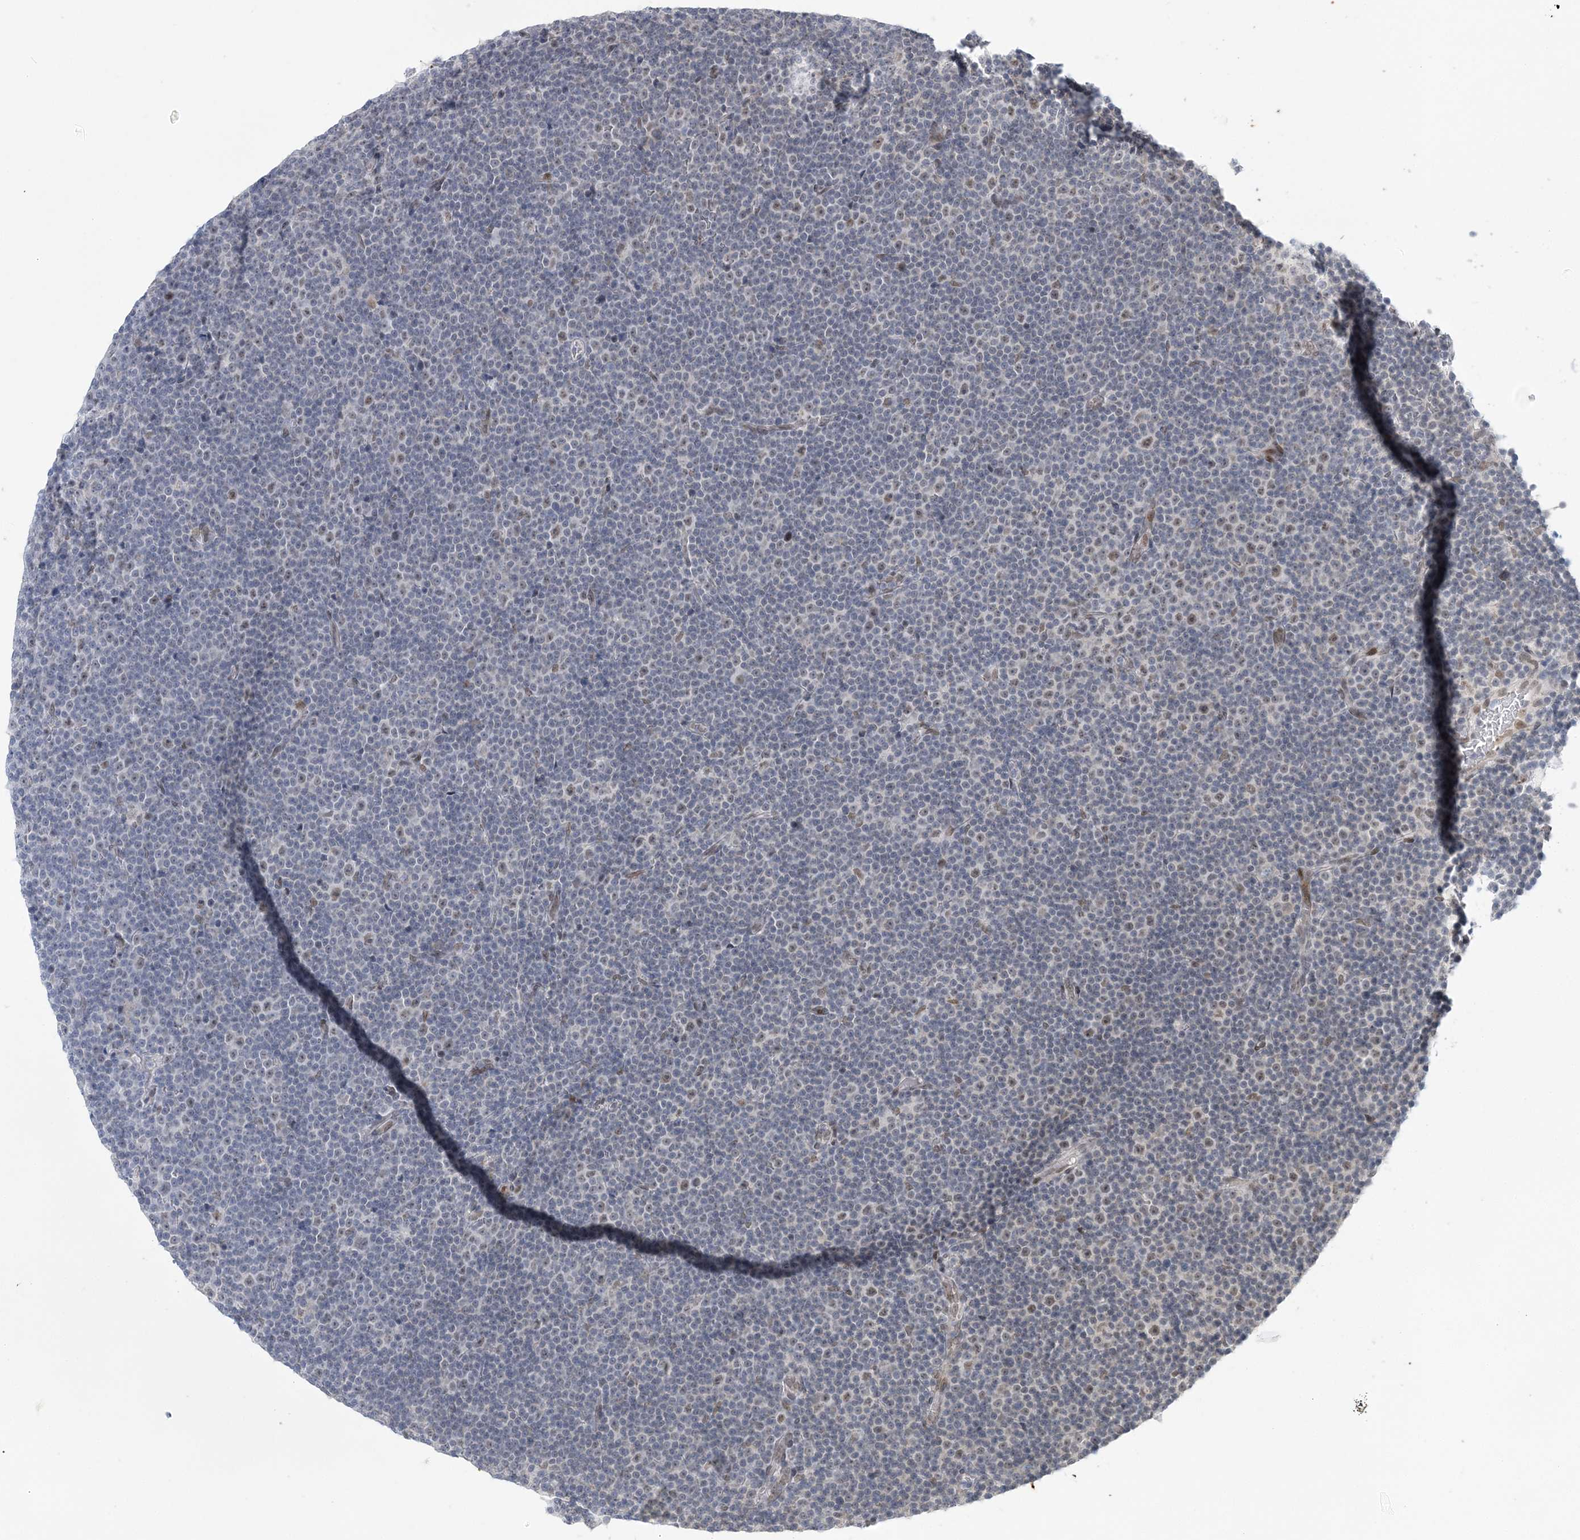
{"staining": {"intensity": "negative", "quantity": "none", "location": "none"}, "tissue": "lymphoma", "cell_type": "Tumor cells", "image_type": "cancer", "snomed": [{"axis": "morphology", "description": "Malignant lymphoma, non-Hodgkin's type, Low grade"}, {"axis": "topography", "description": "Lymph node"}], "caption": "This is an IHC histopathology image of malignant lymphoma, non-Hodgkin's type (low-grade). There is no expression in tumor cells.", "gene": "WAC", "patient": {"sex": "female", "age": 67}}